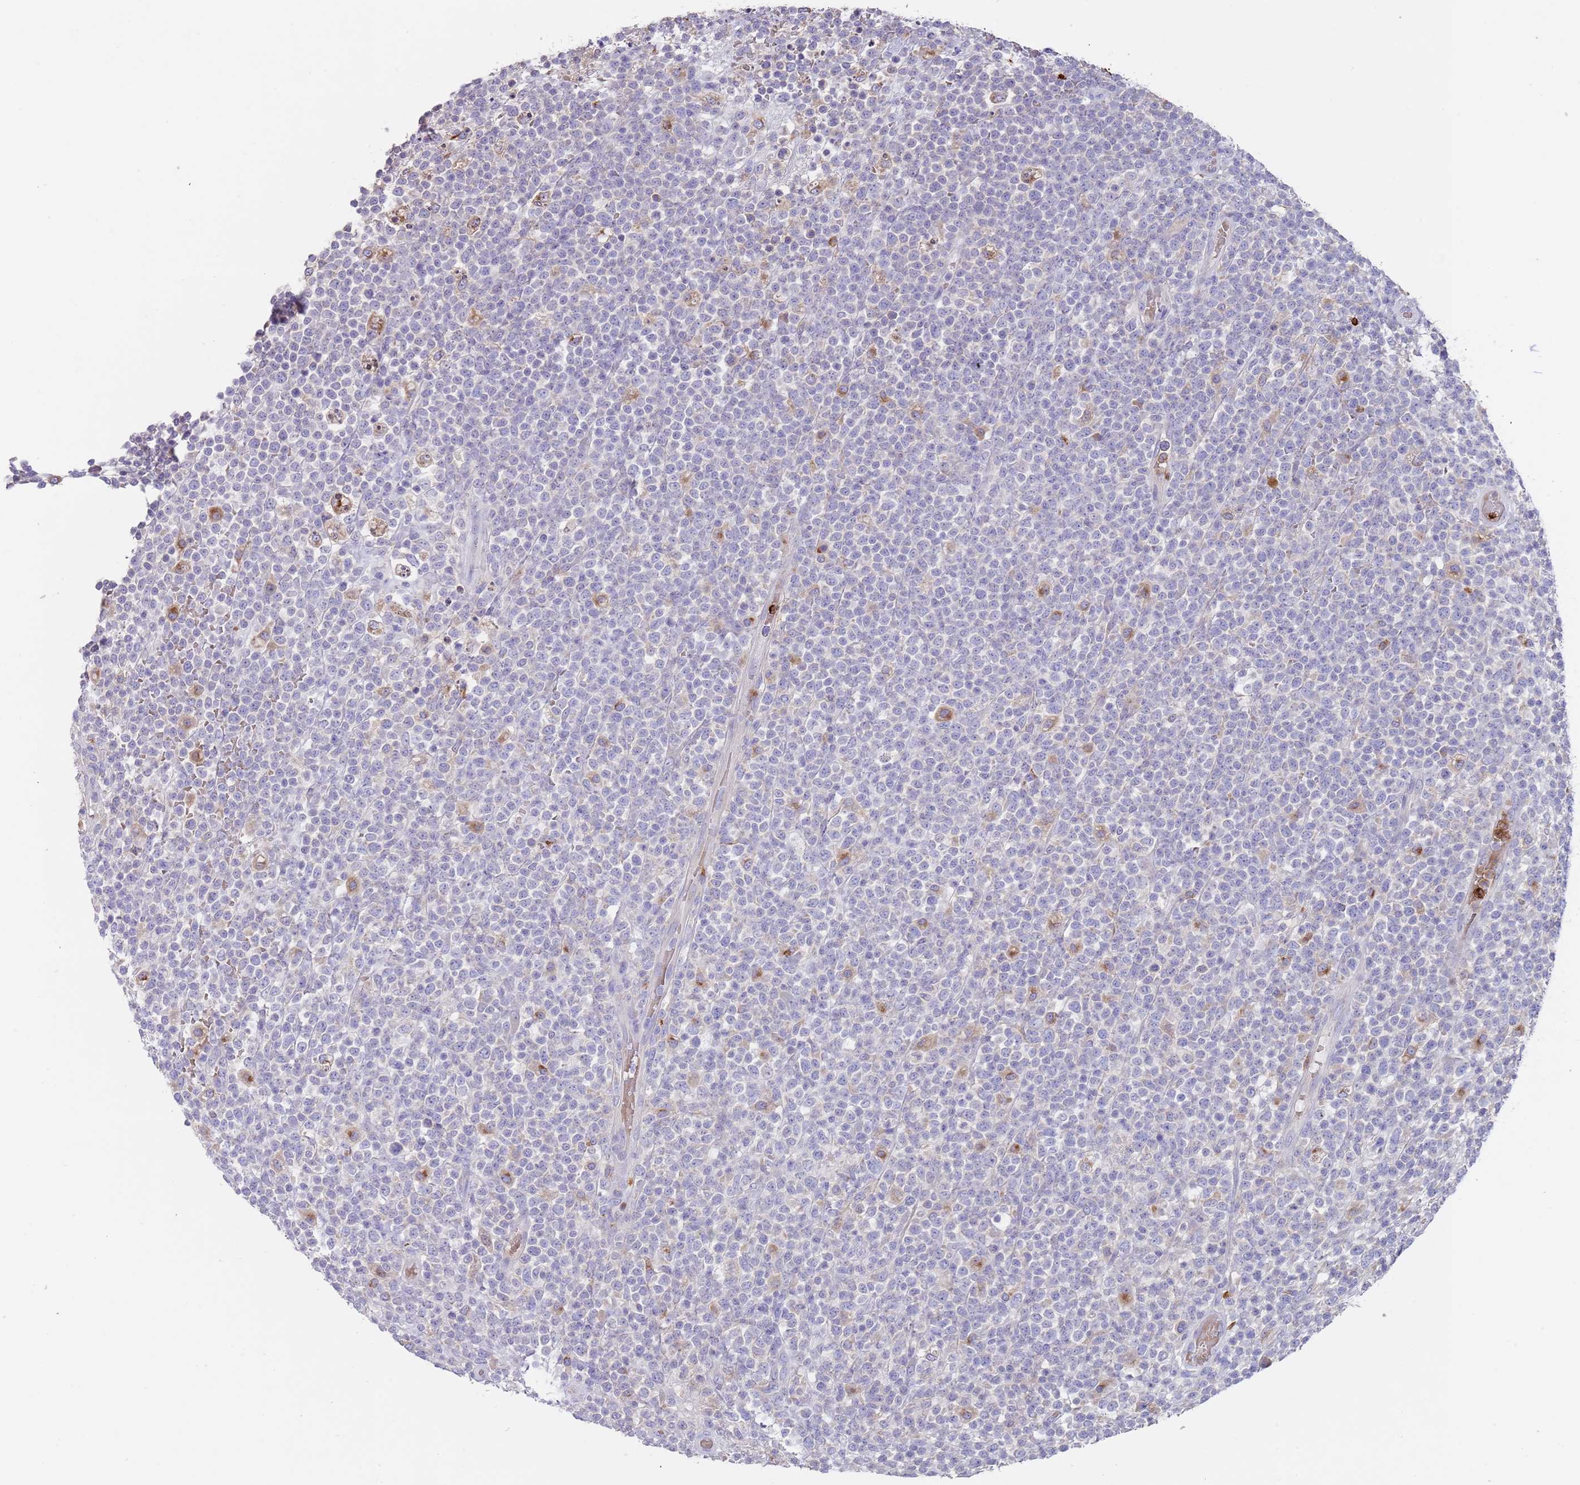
{"staining": {"intensity": "negative", "quantity": "none", "location": "none"}, "tissue": "lymphoma", "cell_type": "Tumor cells", "image_type": "cancer", "snomed": [{"axis": "morphology", "description": "Malignant lymphoma, non-Hodgkin's type, High grade"}, {"axis": "topography", "description": "Colon"}], "caption": "High magnification brightfield microscopy of high-grade malignant lymphoma, non-Hodgkin's type stained with DAB (brown) and counterstained with hematoxylin (blue): tumor cells show no significant expression.", "gene": "TMEM251", "patient": {"sex": "female", "age": 53}}